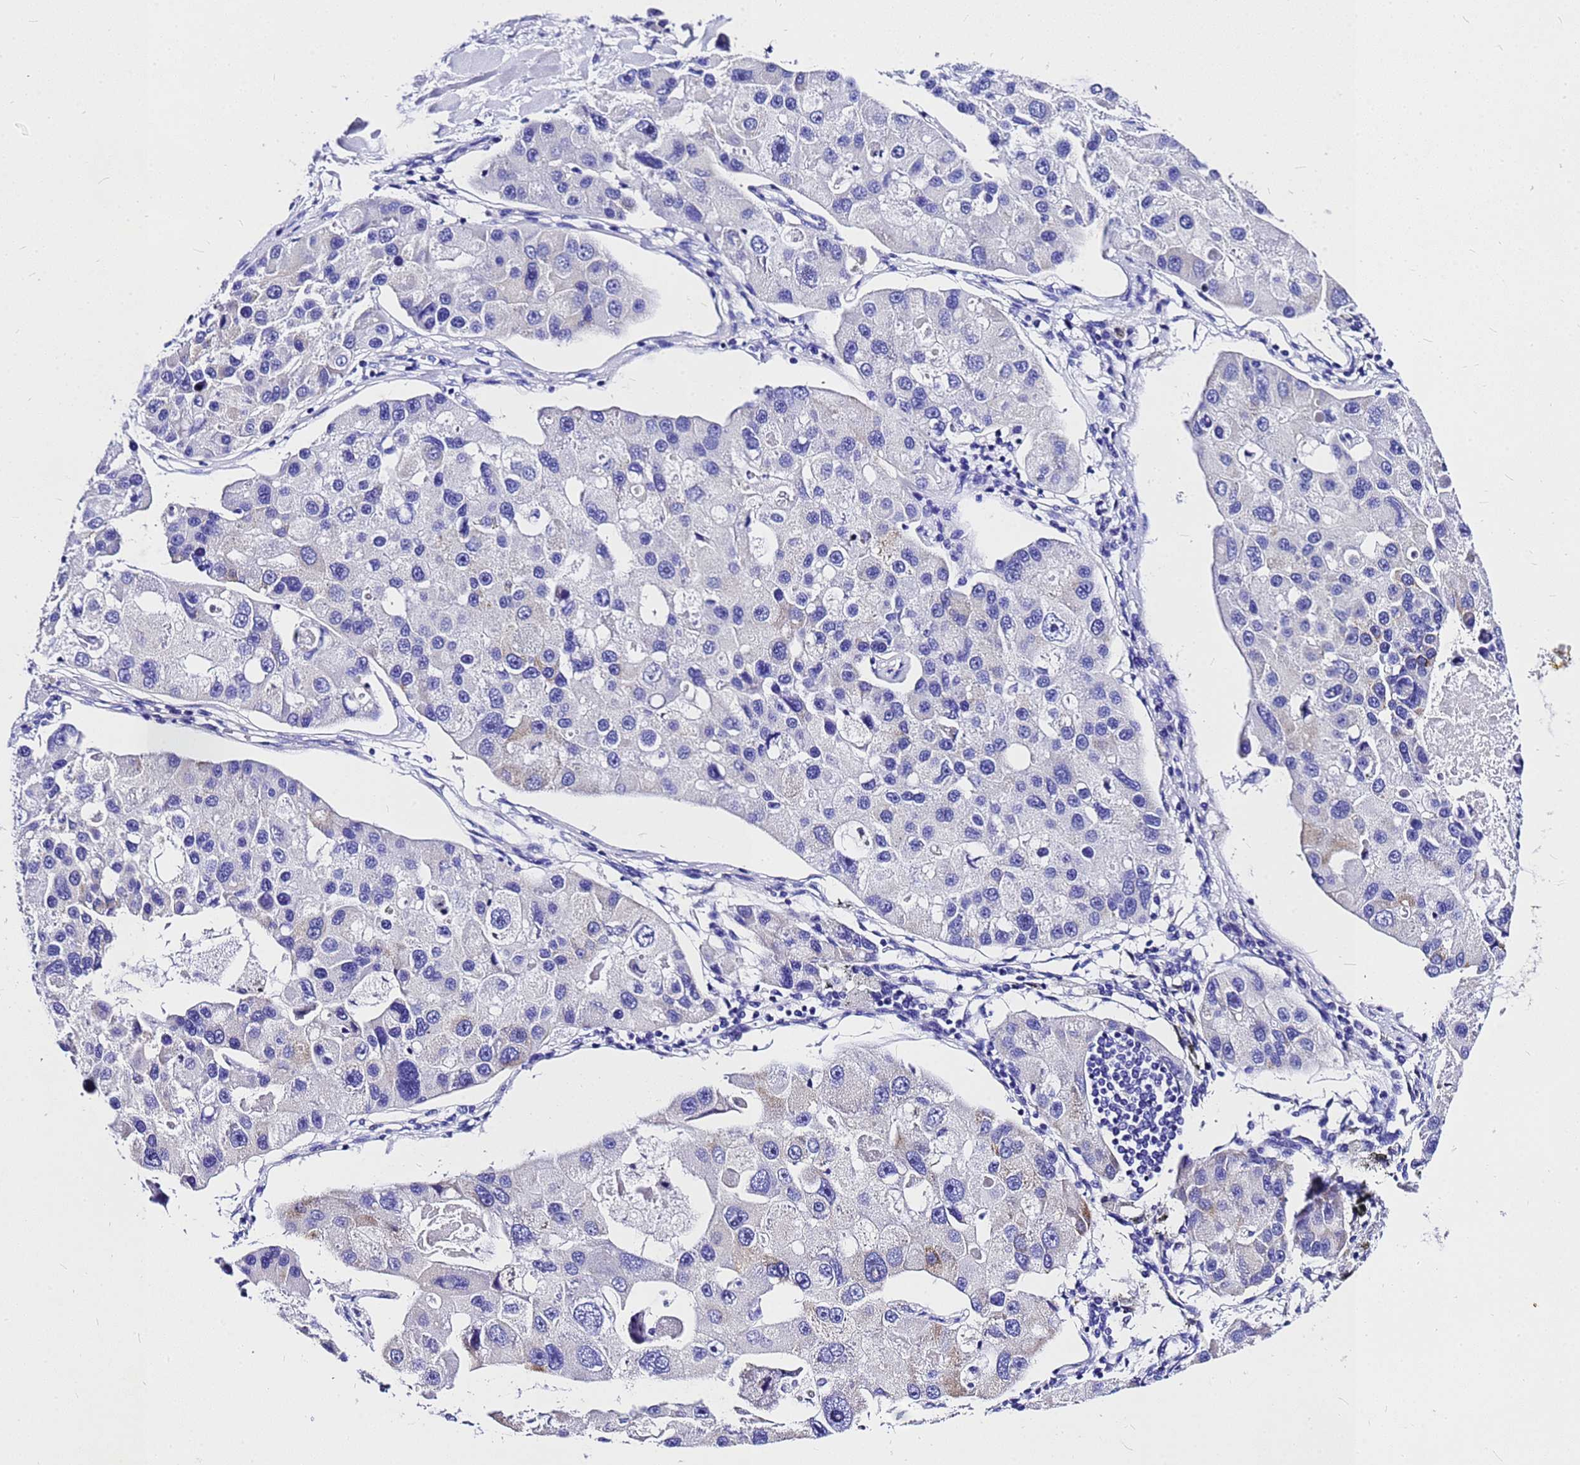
{"staining": {"intensity": "negative", "quantity": "none", "location": "none"}, "tissue": "lung cancer", "cell_type": "Tumor cells", "image_type": "cancer", "snomed": [{"axis": "morphology", "description": "Adenocarcinoma, NOS"}, {"axis": "topography", "description": "Lung"}], "caption": "Lung adenocarcinoma was stained to show a protein in brown. There is no significant staining in tumor cells.", "gene": "HERC4", "patient": {"sex": "female", "age": 54}}